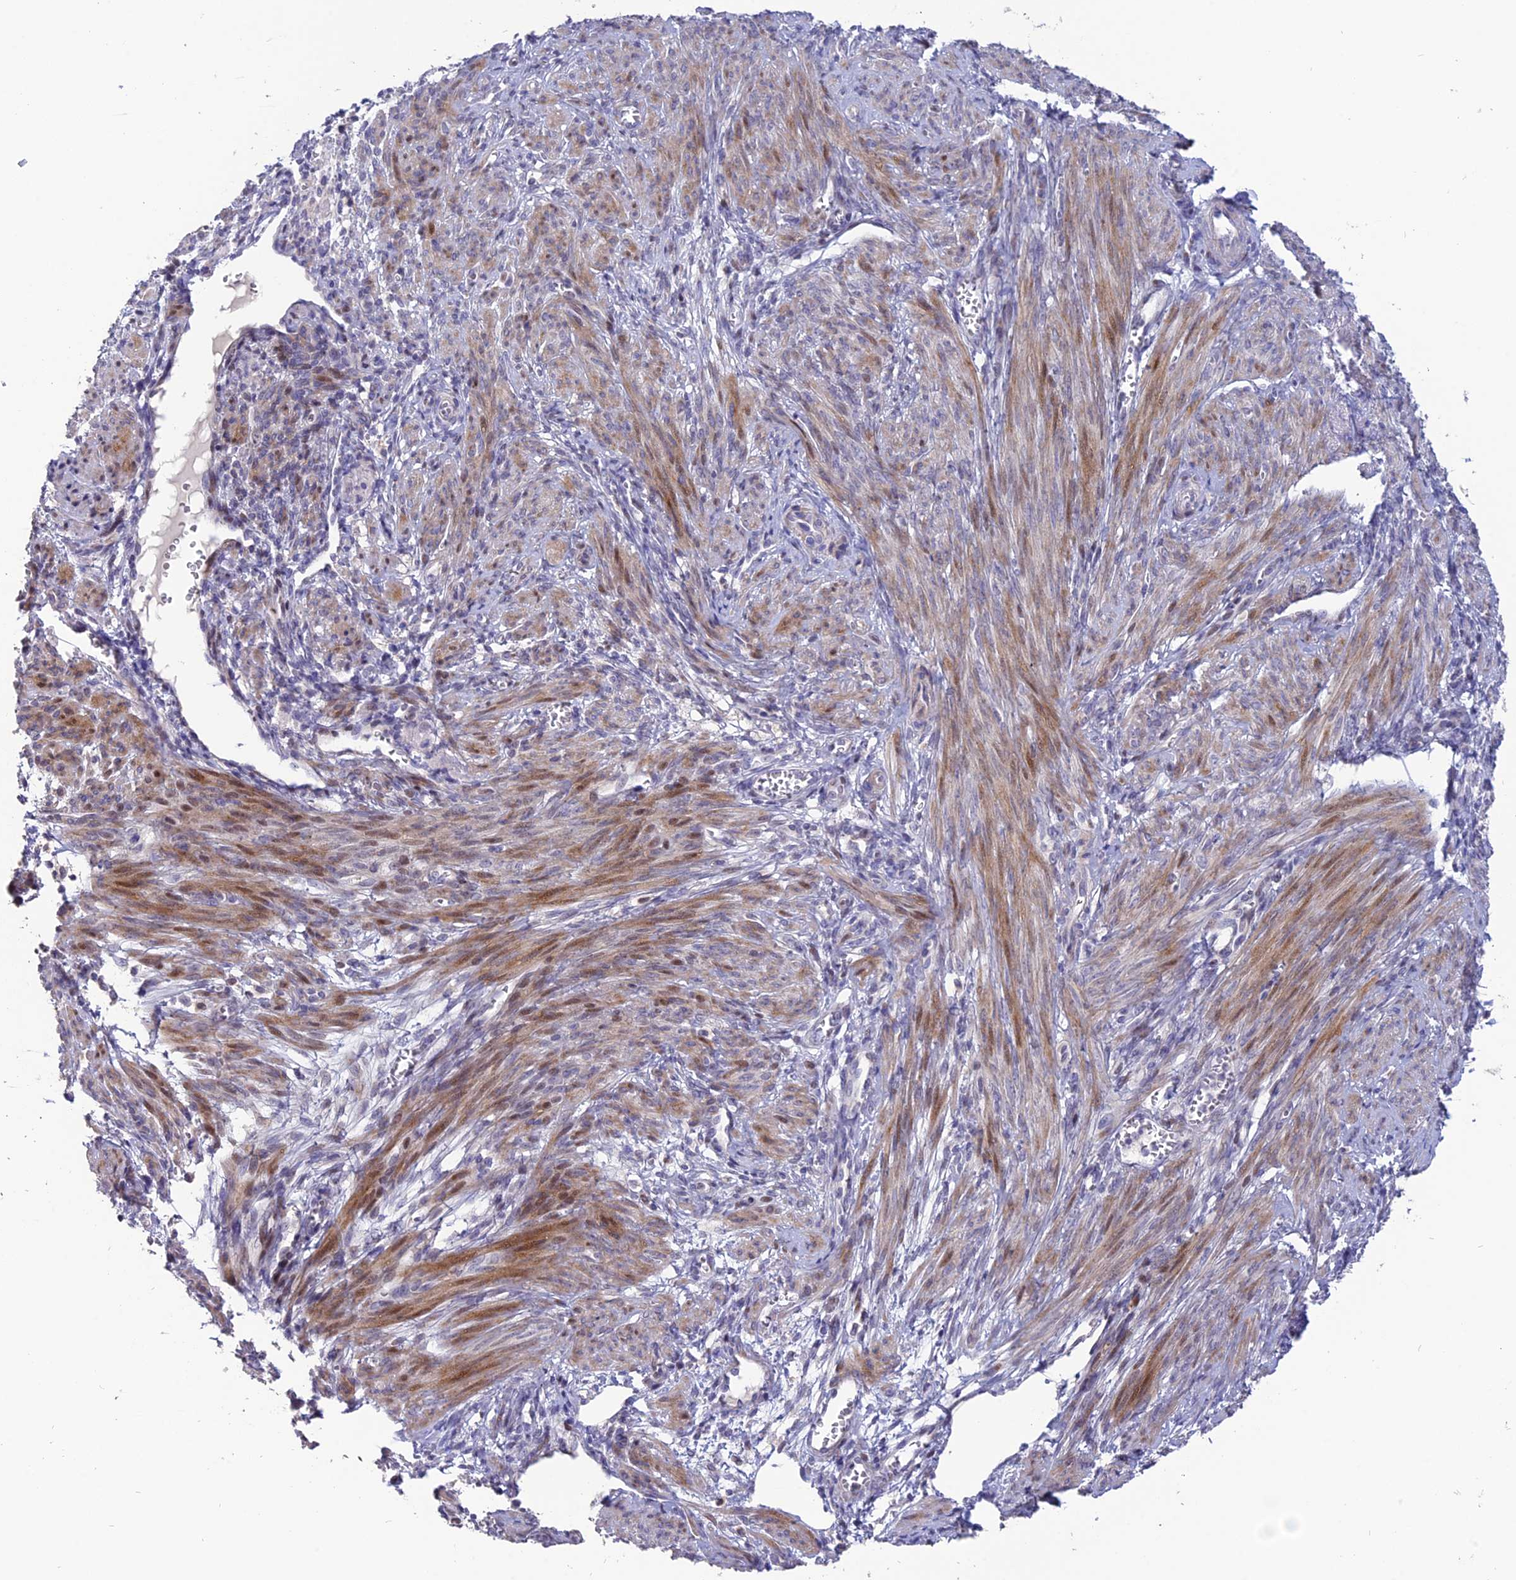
{"staining": {"intensity": "moderate", "quantity": "25%-75%", "location": "cytoplasmic/membranous,nuclear"}, "tissue": "smooth muscle", "cell_type": "Smooth muscle cells", "image_type": "normal", "snomed": [{"axis": "morphology", "description": "Normal tissue, NOS"}, {"axis": "topography", "description": "Smooth muscle"}], "caption": "Immunohistochemical staining of normal human smooth muscle exhibits moderate cytoplasmic/membranous,nuclear protein expression in approximately 25%-75% of smooth muscle cells. (IHC, brightfield microscopy, high magnification).", "gene": "TMEM263", "patient": {"sex": "female", "age": 39}}